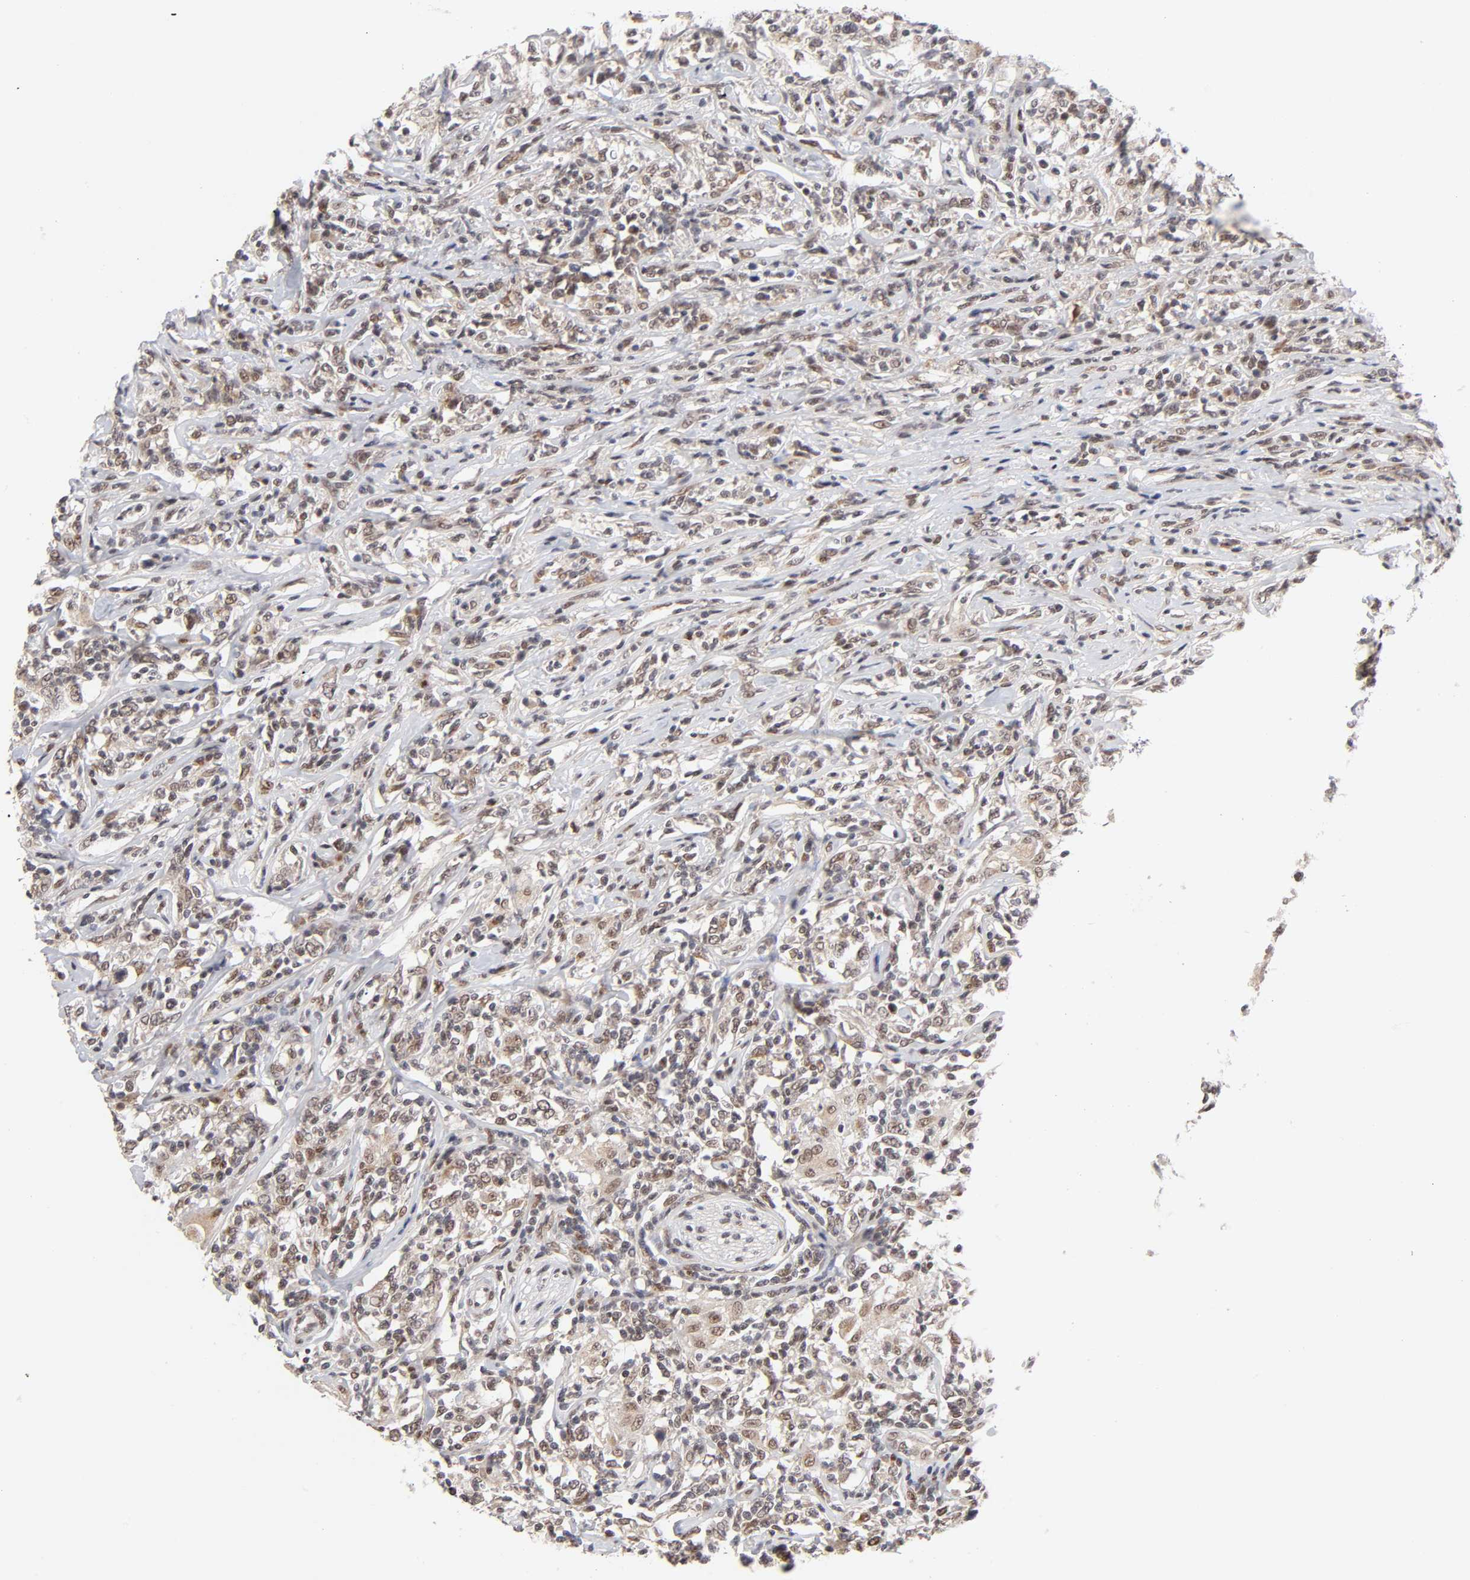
{"staining": {"intensity": "moderate", "quantity": "25%-75%", "location": "nuclear"}, "tissue": "lymphoma", "cell_type": "Tumor cells", "image_type": "cancer", "snomed": [{"axis": "morphology", "description": "Malignant lymphoma, non-Hodgkin's type, High grade"}, {"axis": "topography", "description": "Lymph node"}], "caption": "IHC (DAB (3,3'-diaminobenzidine)) staining of lymphoma demonstrates moderate nuclear protein expression in approximately 25%-75% of tumor cells.", "gene": "EP300", "patient": {"sex": "female", "age": 84}}